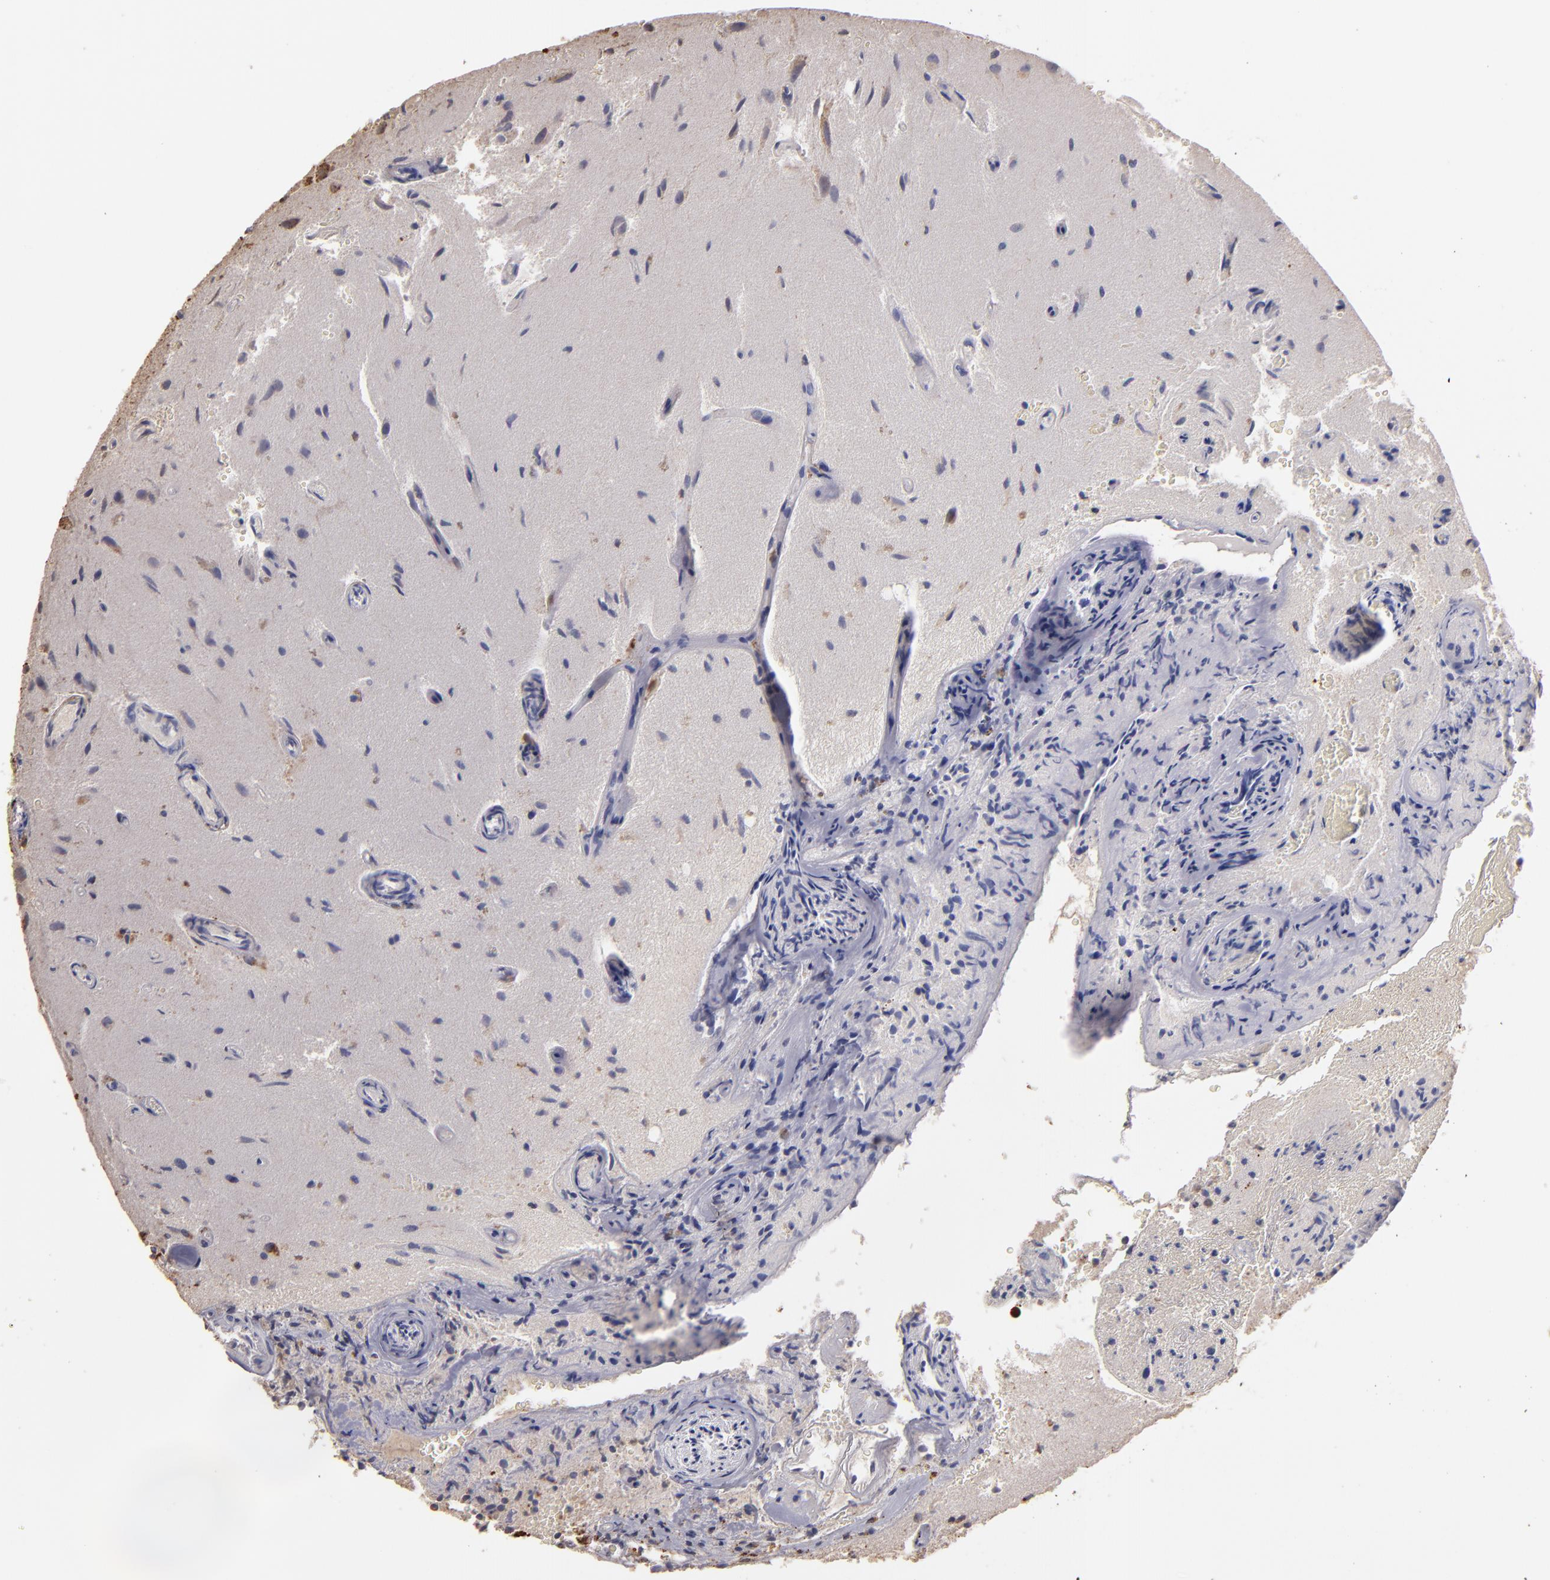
{"staining": {"intensity": "moderate", "quantity": "<25%", "location": "cytoplasmic/membranous"}, "tissue": "glioma", "cell_type": "Tumor cells", "image_type": "cancer", "snomed": [{"axis": "morphology", "description": "Normal tissue, NOS"}, {"axis": "morphology", "description": "Glioma, malignant, High grade"}, {"axis": "topography", "description": "Cerebral cortex"}], "caption": "Immunohistochemistry (IHC) histopathology image of neoplastic tissue: human malignant glioma (high-grade) stained using immunohistochemistry (IHC) shows low levels of moderate protein expression localized specifically in the cytoplasmic/membranous of tumor cells, appearing as a cytoplasmic/membranous brown color.", "gene": "TRAF1", "patient": {"sex": "male", "age": 75}}